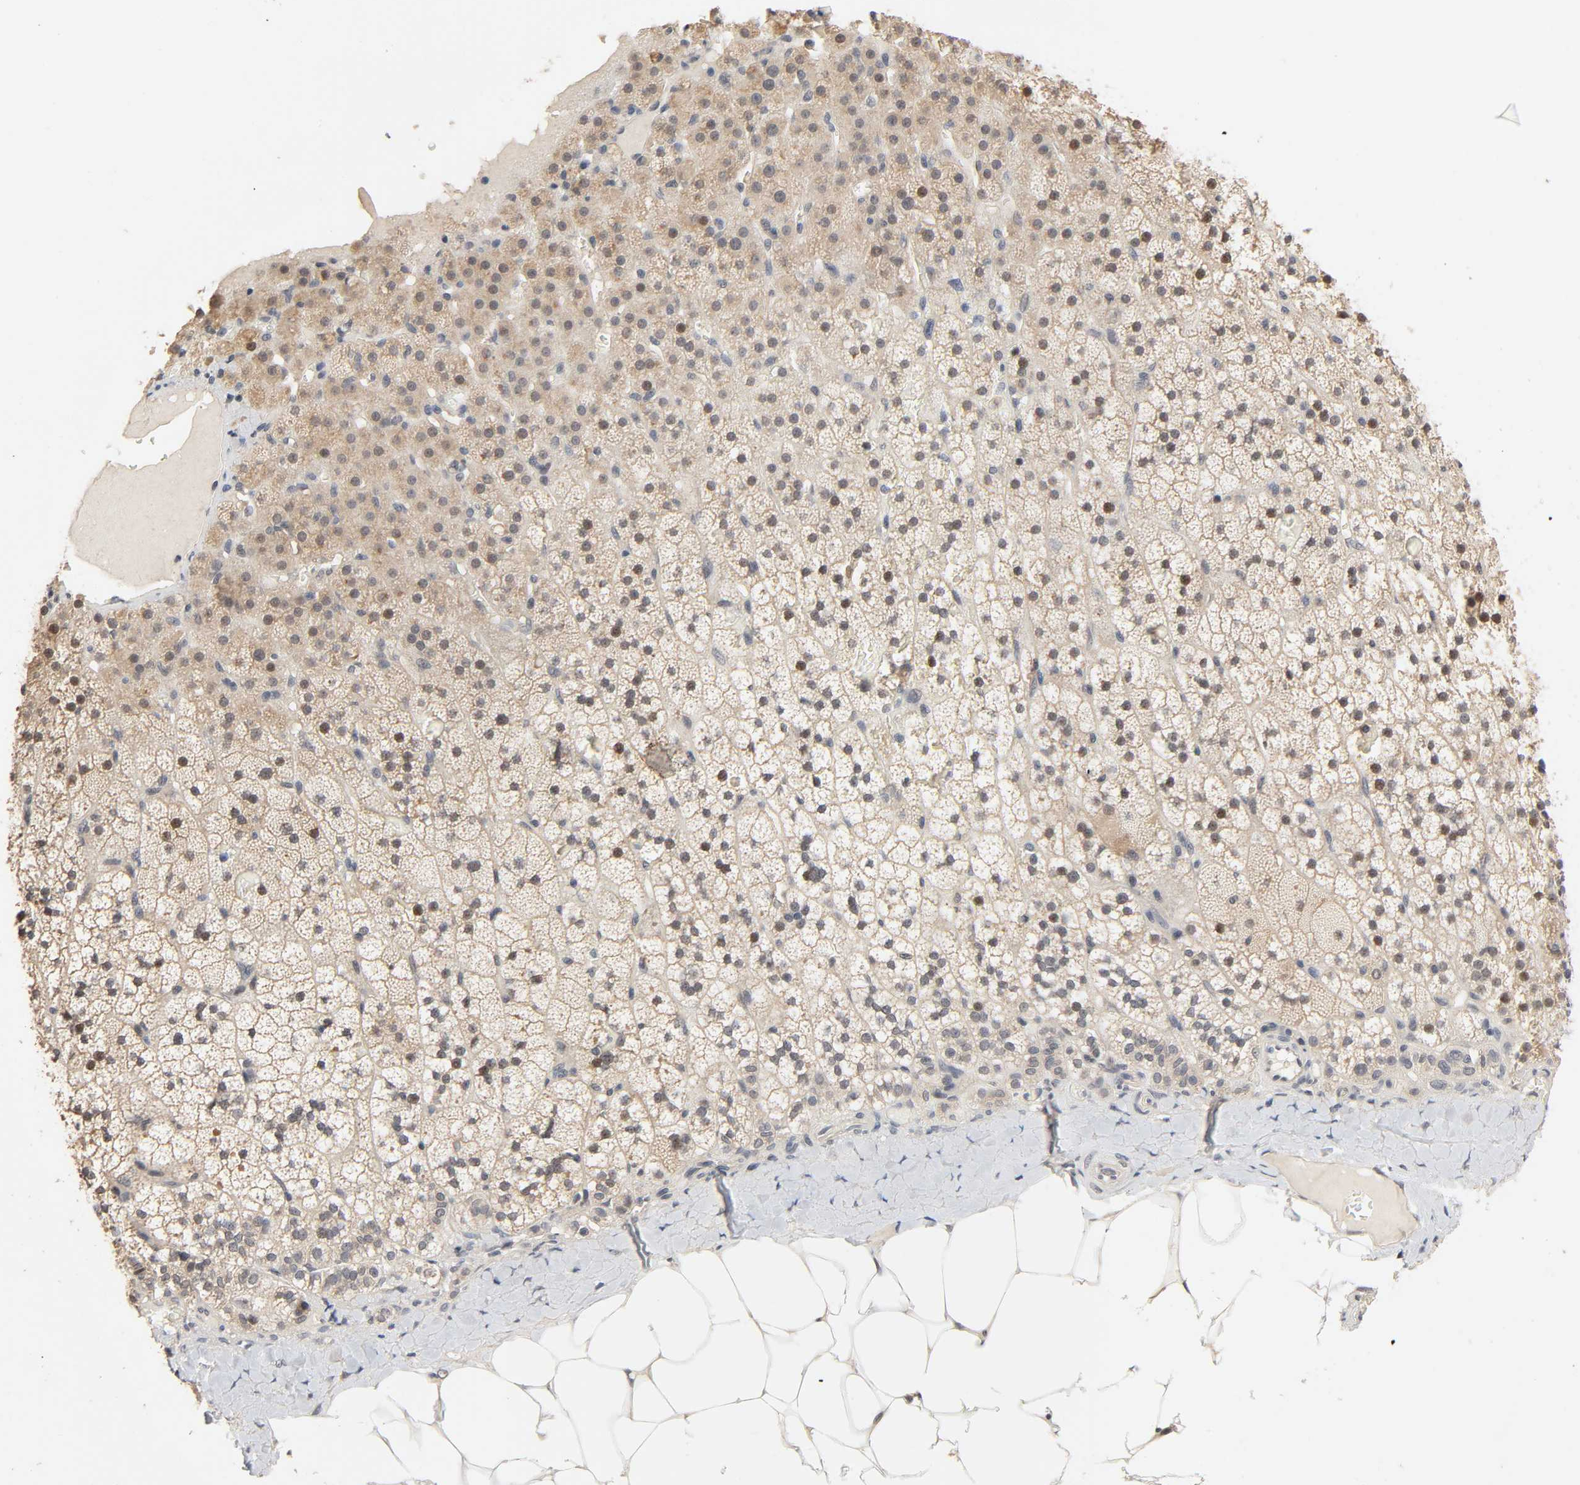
{"staining": {"intensity": "weak", "quantity": "25%-75%", "location": "cytoplasmic/membranous"}, "tissue": "adrenal gland", "cell_type": "Glandular cells", "image_type": "normal", "snomed": [{"axis": "morphology", "description": "Normal tissue, NOS"}, {"axis": "topography", "description": "Adrenal gland"}], "caption": "Weak cytoplasmic/membranous expression is present in approximately 25%-75% of glandular cells in normal adrenal gland.", "gene": "MAGEA8", "patient": {"sex": "male", "age": 35}}